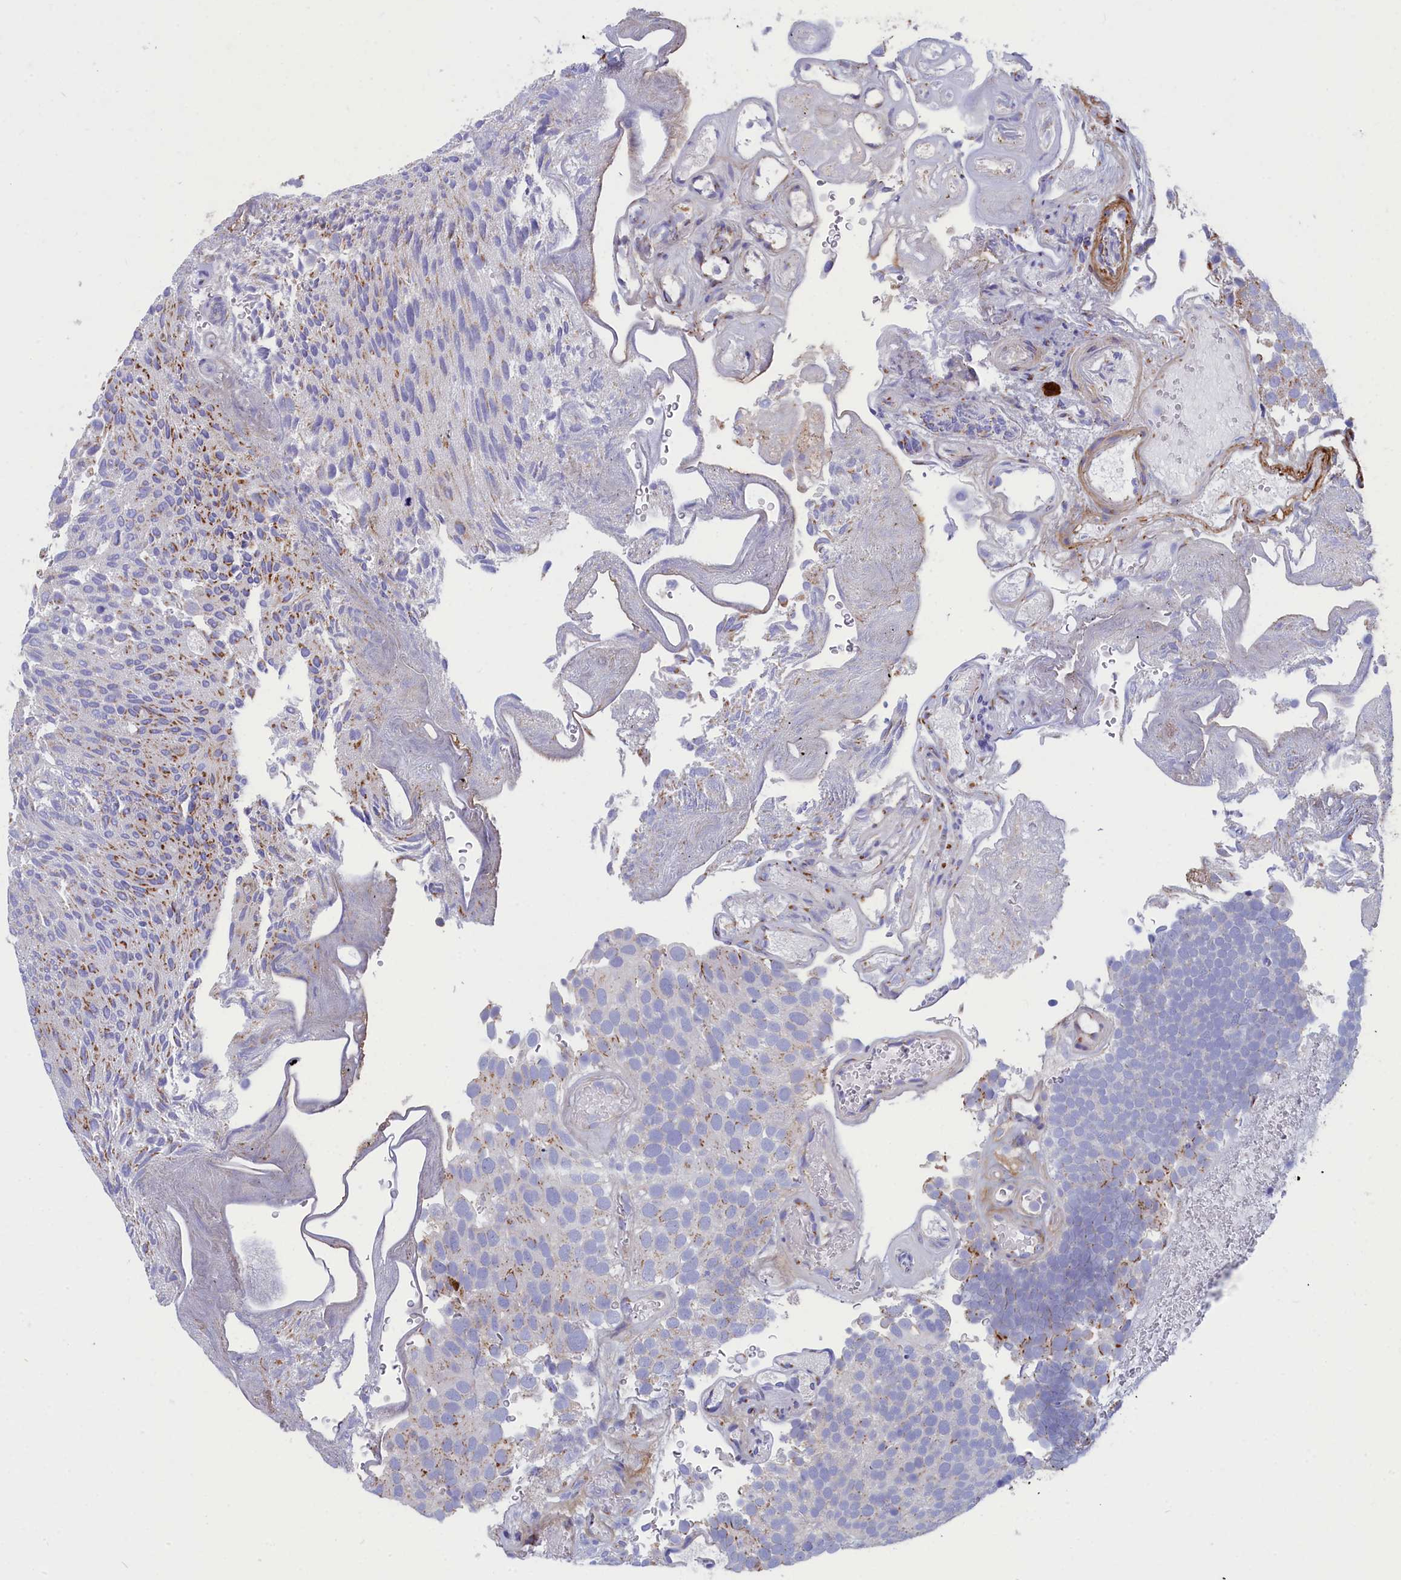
{"staining": {"intensity": "moderate", "quantity": "<25%", "location": "cytoplasmic/membranous"}, "tissue": "urothelial cancer", "cell_type": "Tumor cells", "image_type": "cancer", "snomed": [{"axis": "morphology", "description": "Urothelial carcinoma, Low grade"}, {"axis": "topography", "description": "Urinary bladder"}], "caption": "Urothelial carcinoma (low-grade) stained with a brown dye shows moderate cytoplasmic/membranous positive expression in approximately <25% of tumor cells.", "gene": "TUBGCP4", "patient": {"sex": "male", "age": 78}}